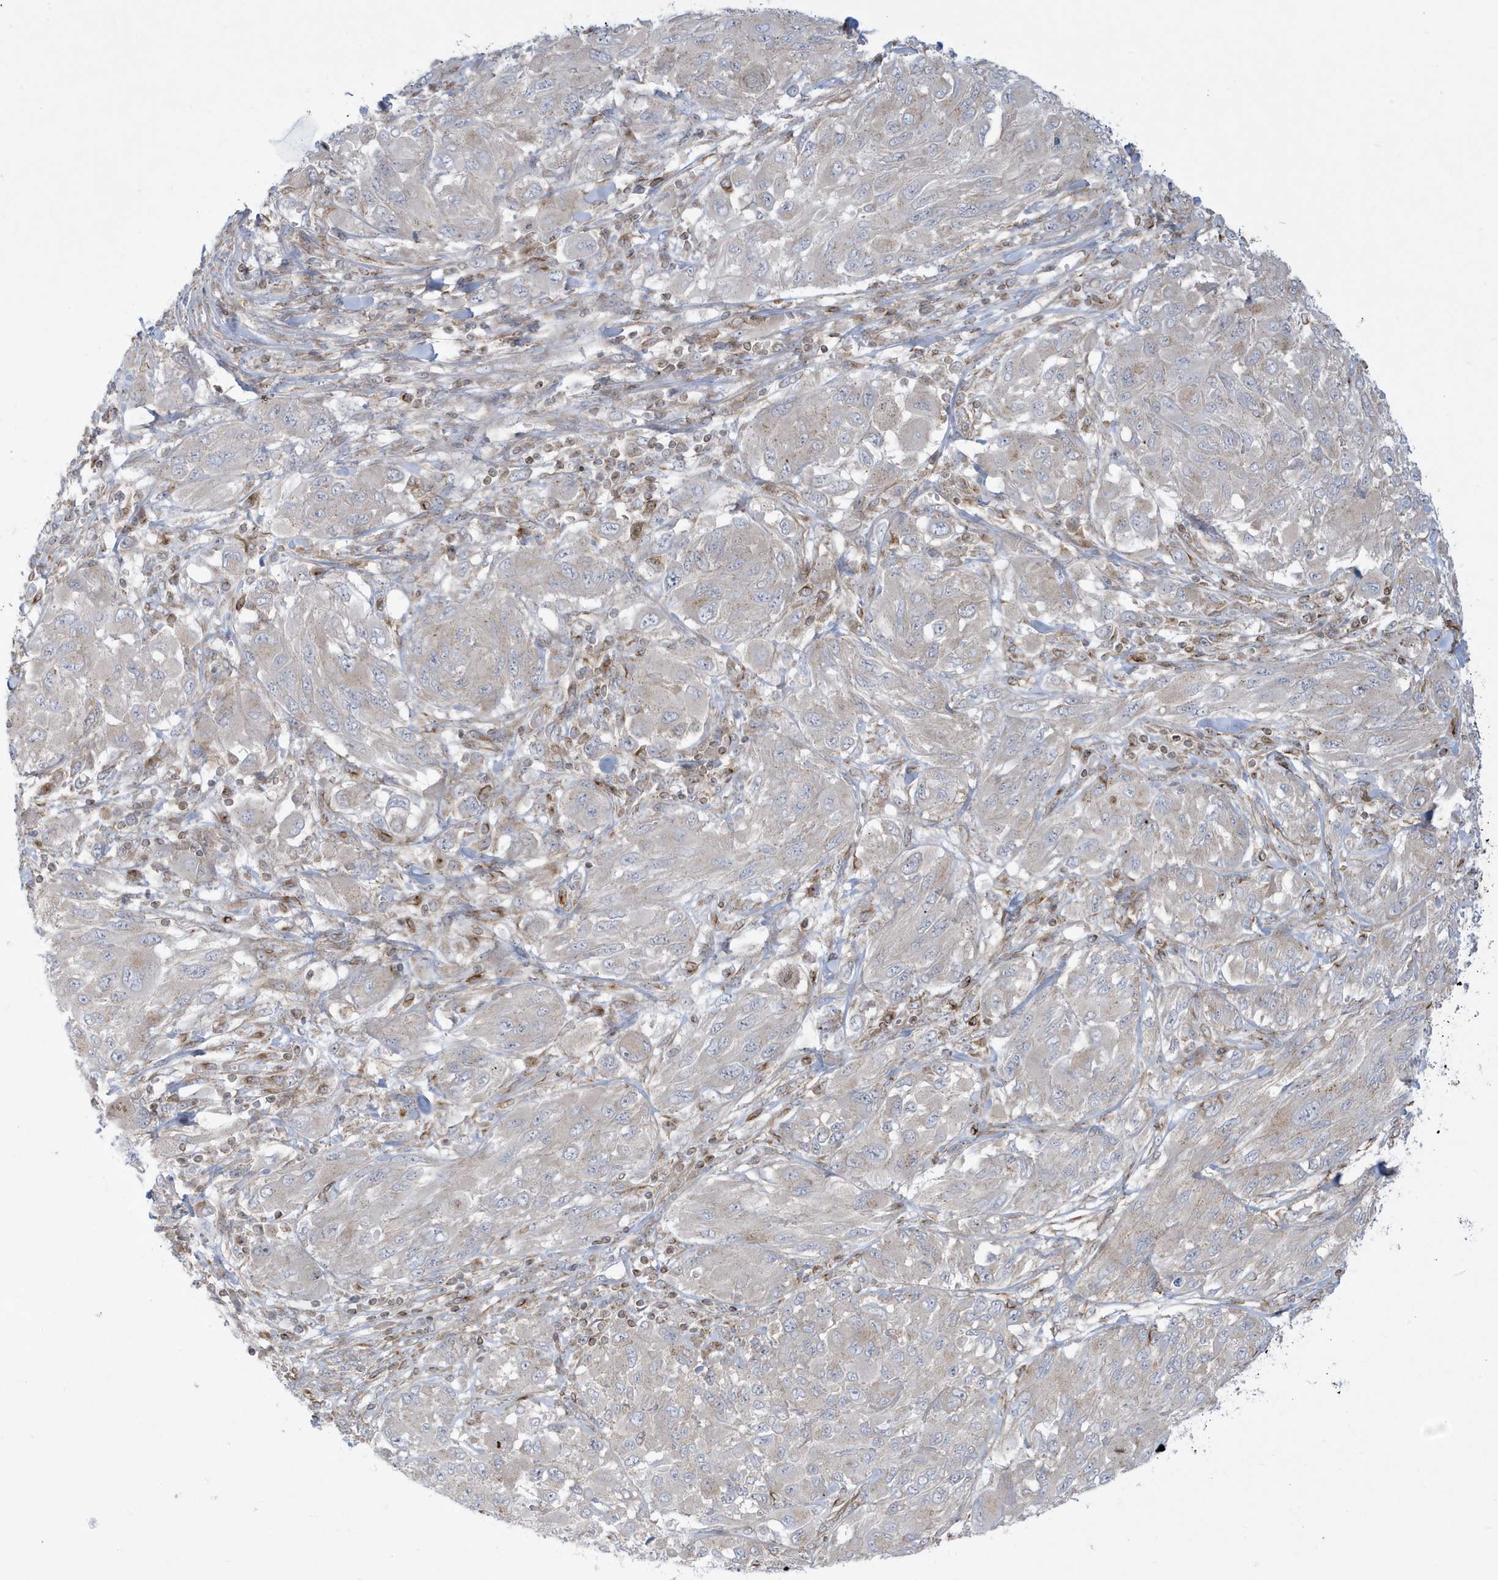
{"staining": {"intensity": "negative", "quantity": "none", "location": "none"}, "tissue": "melanoma", "cell_type": "Tumor cells", "image_type": "cancer", "snomed": [{"axis": "morphology", "description": "Malignant melanoma, NOS"}, {"axis": "topography", "description": "Skin"}], "caption": "This histopathology image is of malignant melanoma stained with IHC to label a protein in brown with the nuclei are counter-stained blue. There is no positivity in tumor cells. (DAB (3,3'-diaminobenzidine) IHC, high magnification).", "gene": "SLAMF9", "patient": {"sex": "female", "age": 91}}